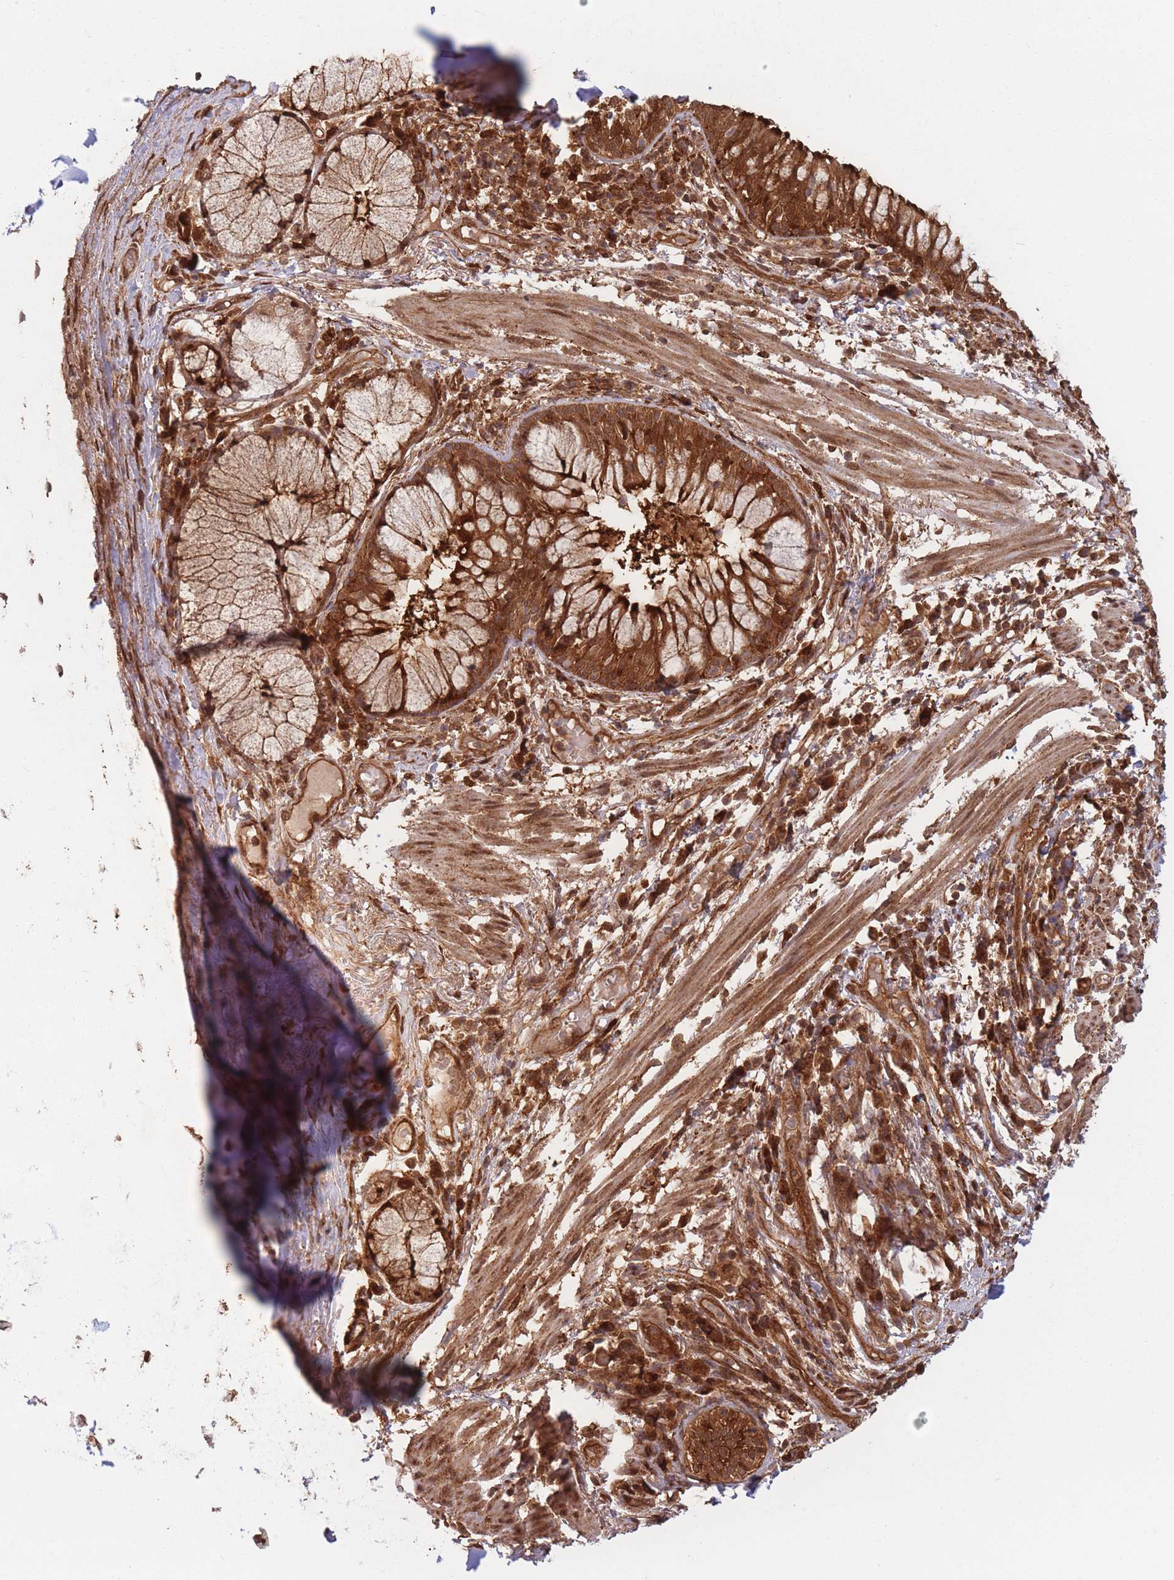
{"staining": {"intensity": "negative", "quantity": "none", "location": "none"}, "tissue": "soft tissue", "cell_type": "Chondrocytes", "image_type": "normal", "snomed": [{"axis": "morphology", "description": "Normal tissue, NOS"}, {"axis": "topography", "description": "Cartilage tissue"}, {"axis": "topography", "description": "Bronchus"}], "caption": "This is a photomicrograph of IHC staining of benign soft tissue, which shows no expression in chondrocytes.", "gene": "PODXL2", "patient": {"sex": "male", "age": 56}}